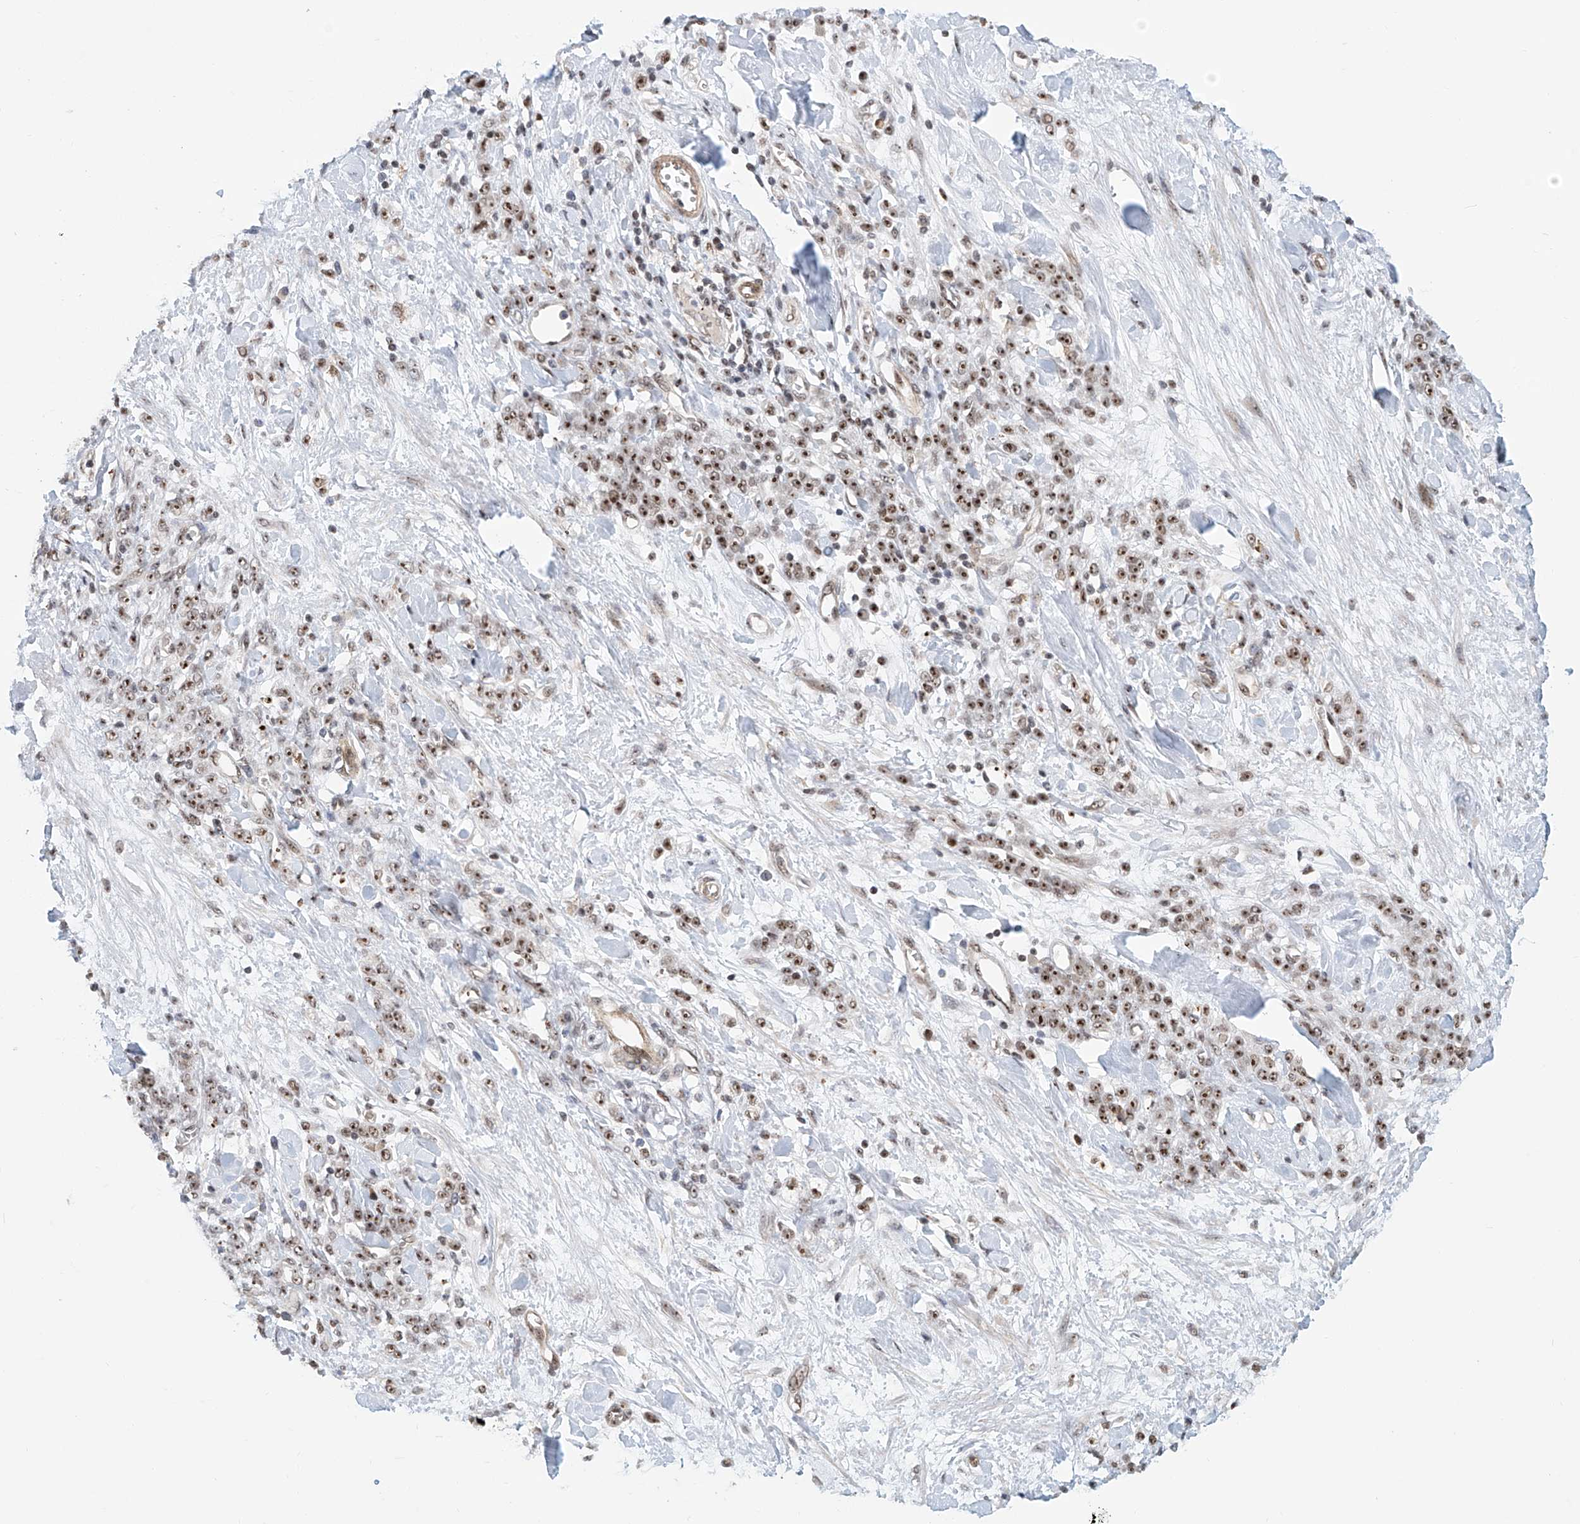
{"staining": {"intensity": "moderate", "quantity": ">75%", "location": "nuclear"}, "tissue": "stomach cancer", "cell_type": "Tumor cells", "image_type": "cancer", "snomed": [{"axis": "morphology", "description": "Normal tissue, NOS"}, {"axis": "morphology", "description": "Adenocarcinoma, NOS"}, {"axis": "topography", "description": "Stomach"}], "caption": "High-power microscopy captured an IHC histopathology image of stomach cancer, revealing moderate nuclear positivity in approximately >75% of tumor cells.", "gene": "PRUNE2", "patient": {"sex": "male", "age": 82}}